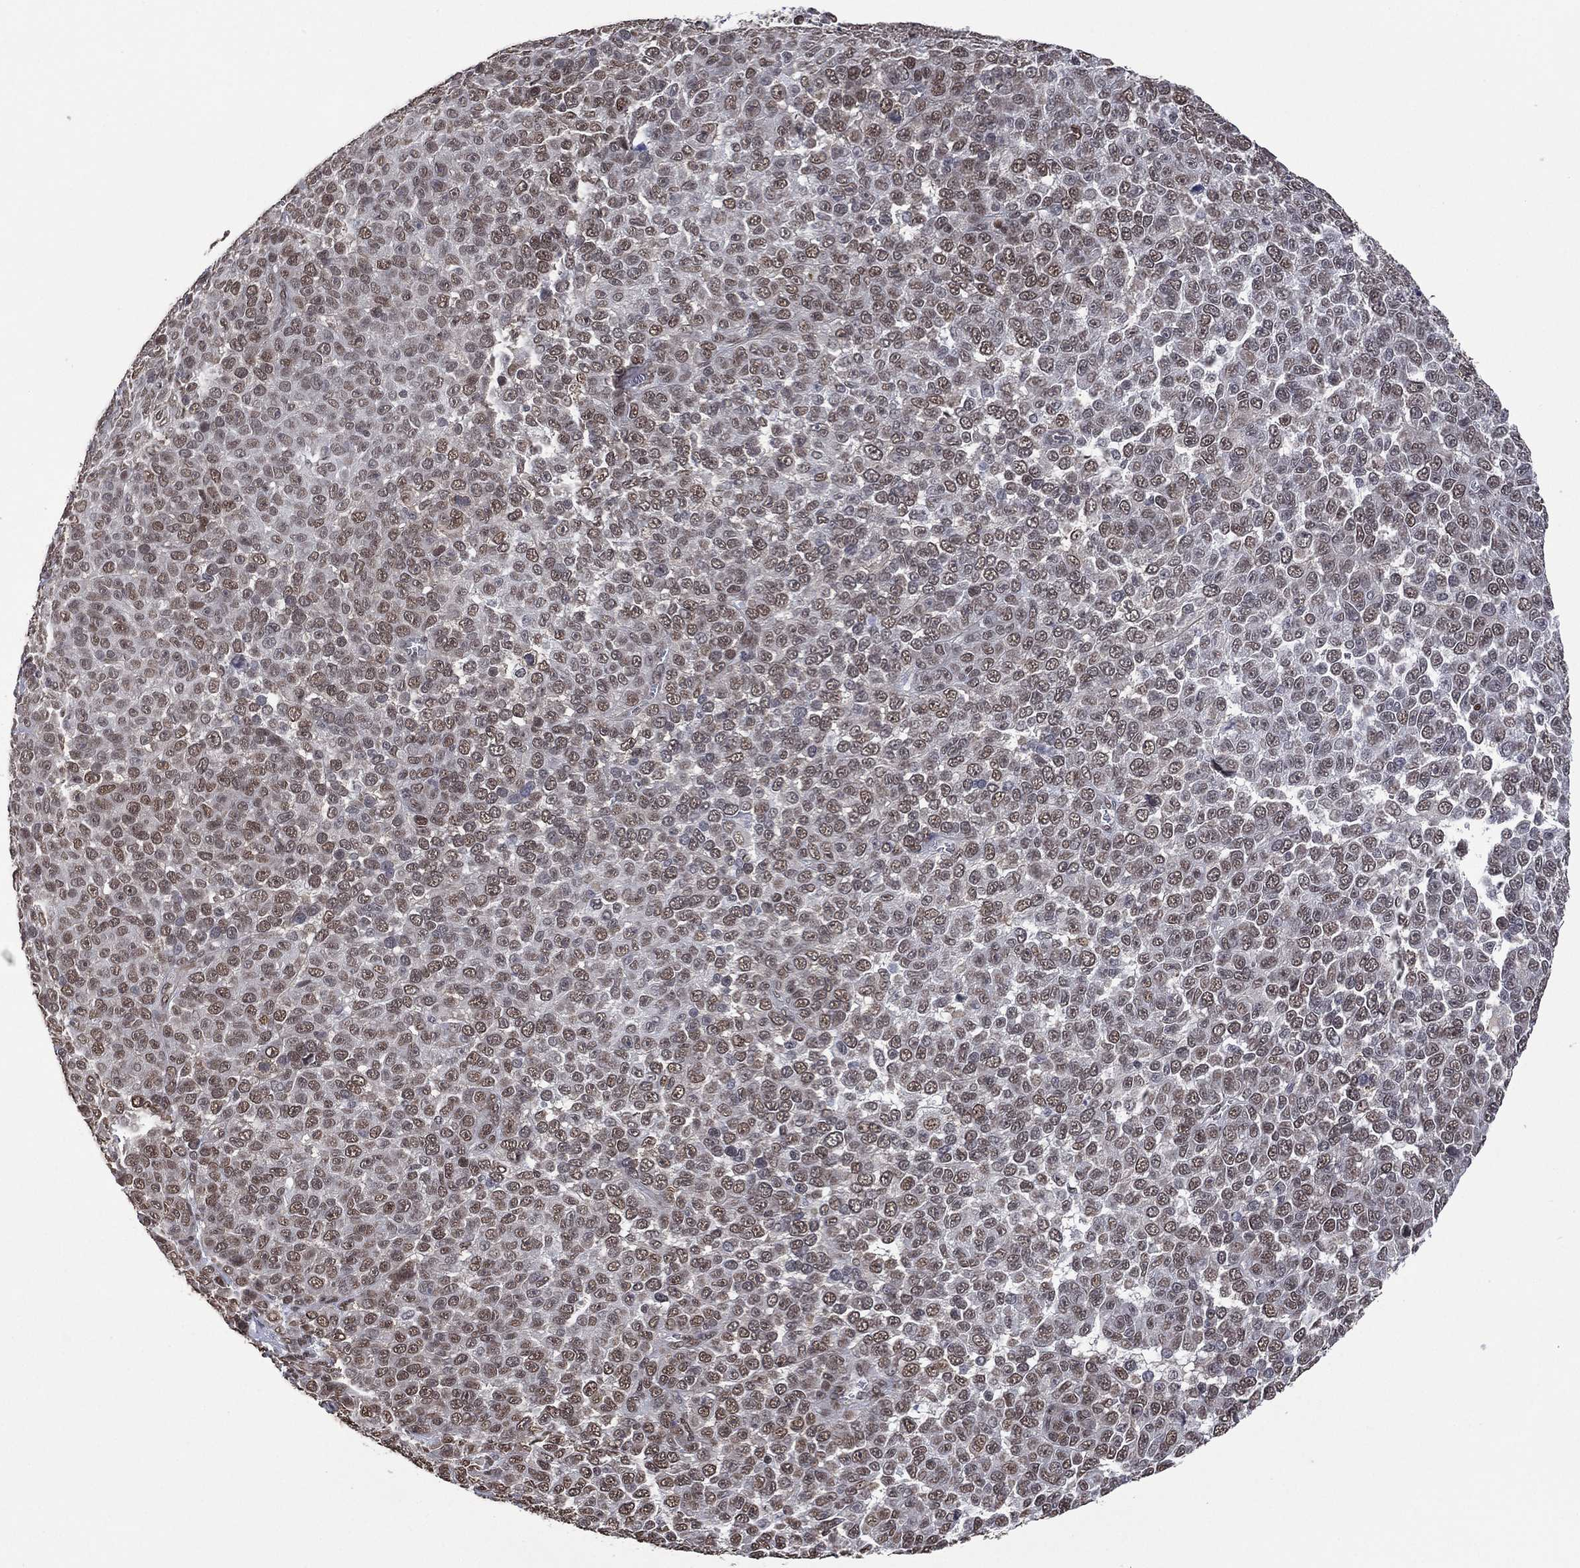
{"staining": {"intensity": "weak", "quantity": "25%-75%", "location": "nuclear"}, "tissue": "melanoma", "cell_type": "Tumor cells", "image_type": "cancer", "snomed": [{"axis": "morphology", "description": "Malignant melanoma, NOS"}, {"axis": "topography", "description": "Skin"}], "caption": "Protein staining shows weak nuclear positivity in approximately 25%-75% of tumor cells in melanoma.", "gene": "EHMT1", "patient": {"sex": "female", "age": 95}}